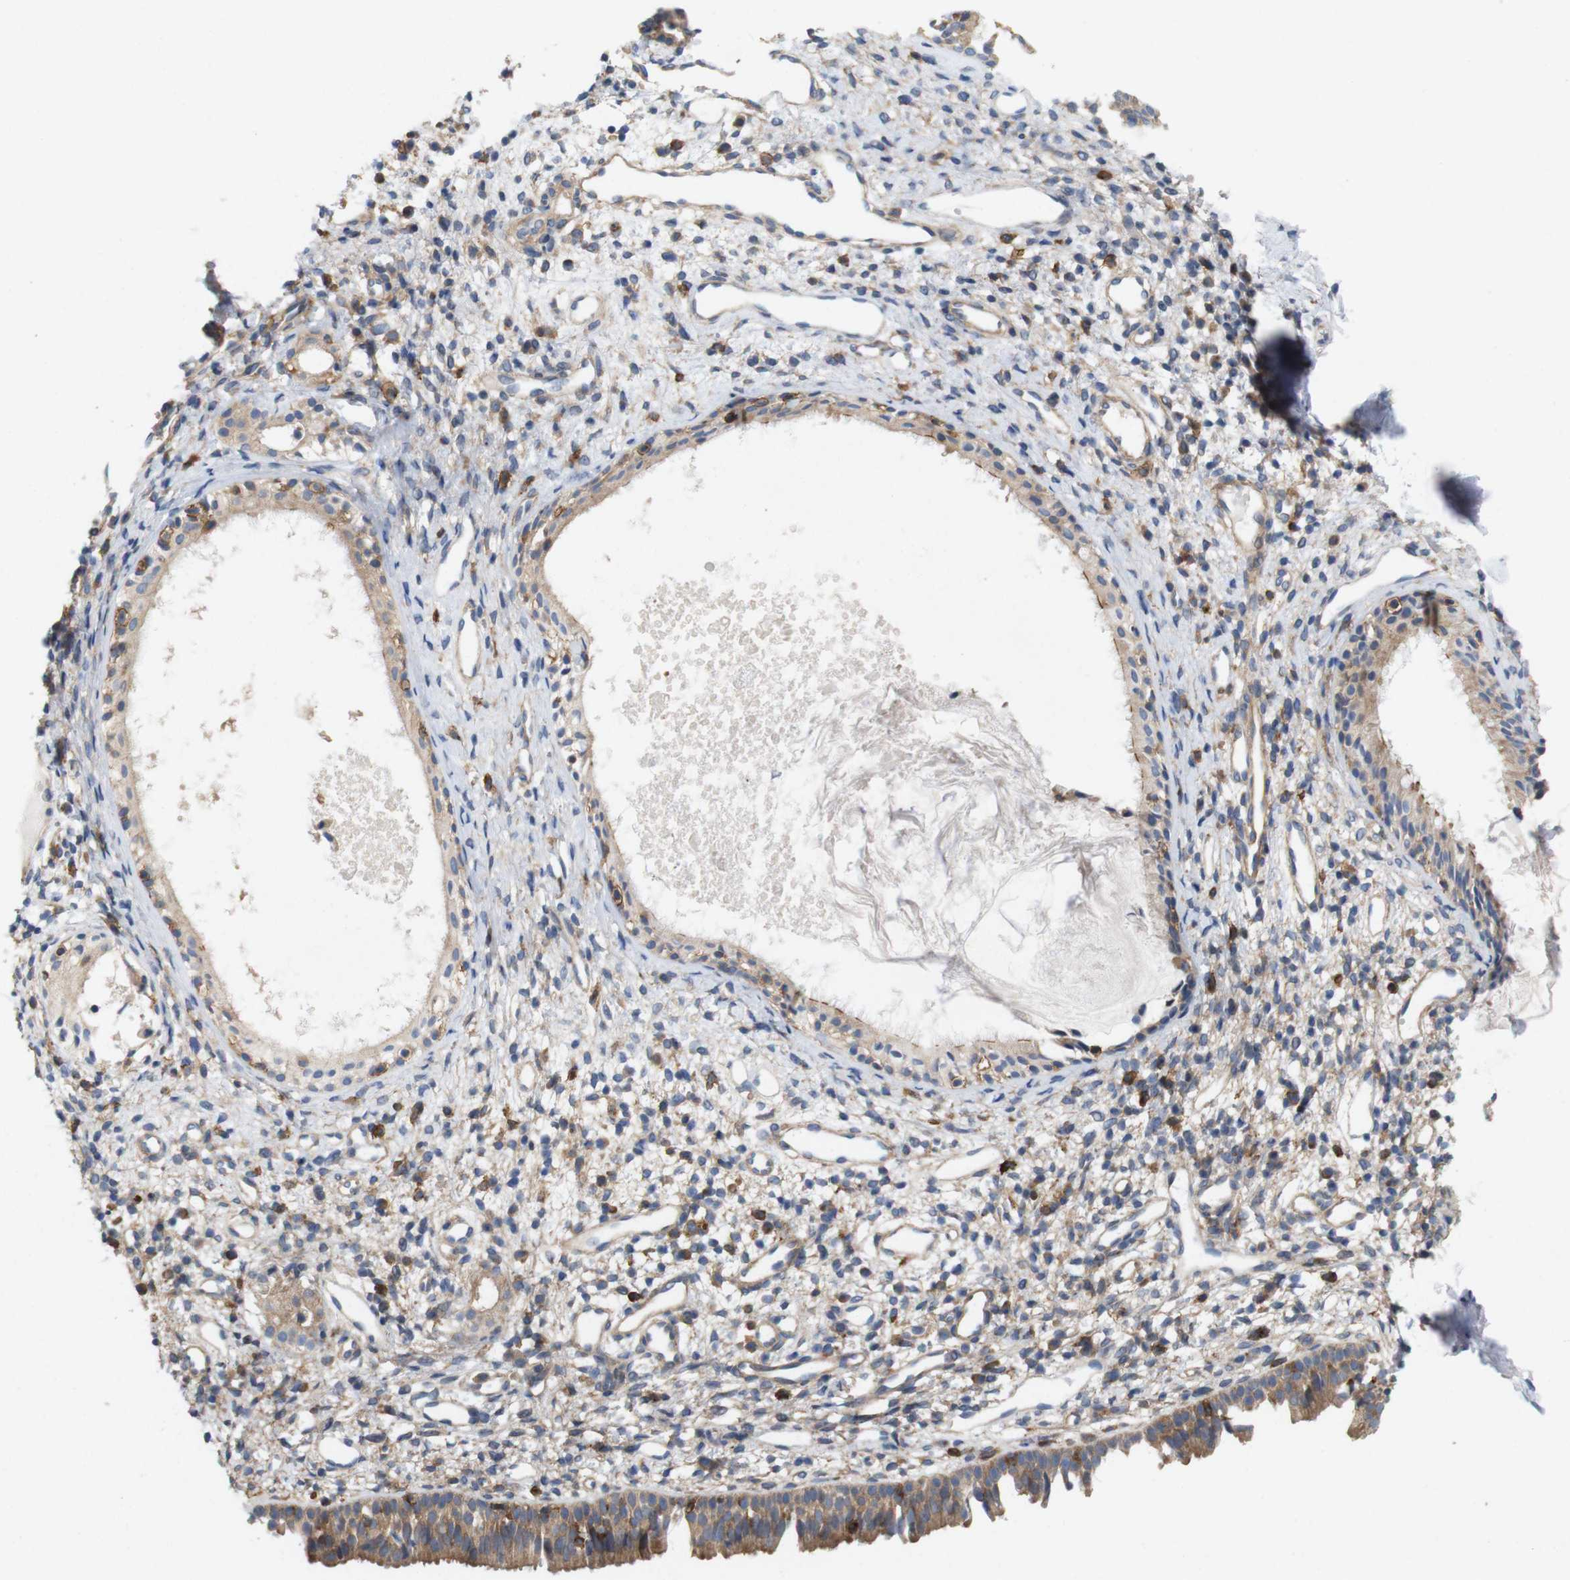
{"staining": {"intensity": "moderate", "quantity": ">75%", "location": "cytoplasmic/membranous"}, "tissue": "nasopharynx", "cell_type": "Respiratory epithelial cells", "image_type": "normal", "snomed": [{"axis": "morphology", "description": "Normal tissue, NOS"}, {"axis": "topography", "description": "Nasopharynx"}], "caption": "IHC micrograph of benign nasopharynx: human nasopharynx stained using immunohistochemistry displays medium levels of moderate protein expression localized specifically in the cytoplasmic/membranous of respiratory epithelial cells, appearing as a cytoplasmic/membranous brown color.", "gene": "SIGLEC8", "patient": {"sex": "male", "age": 22}}